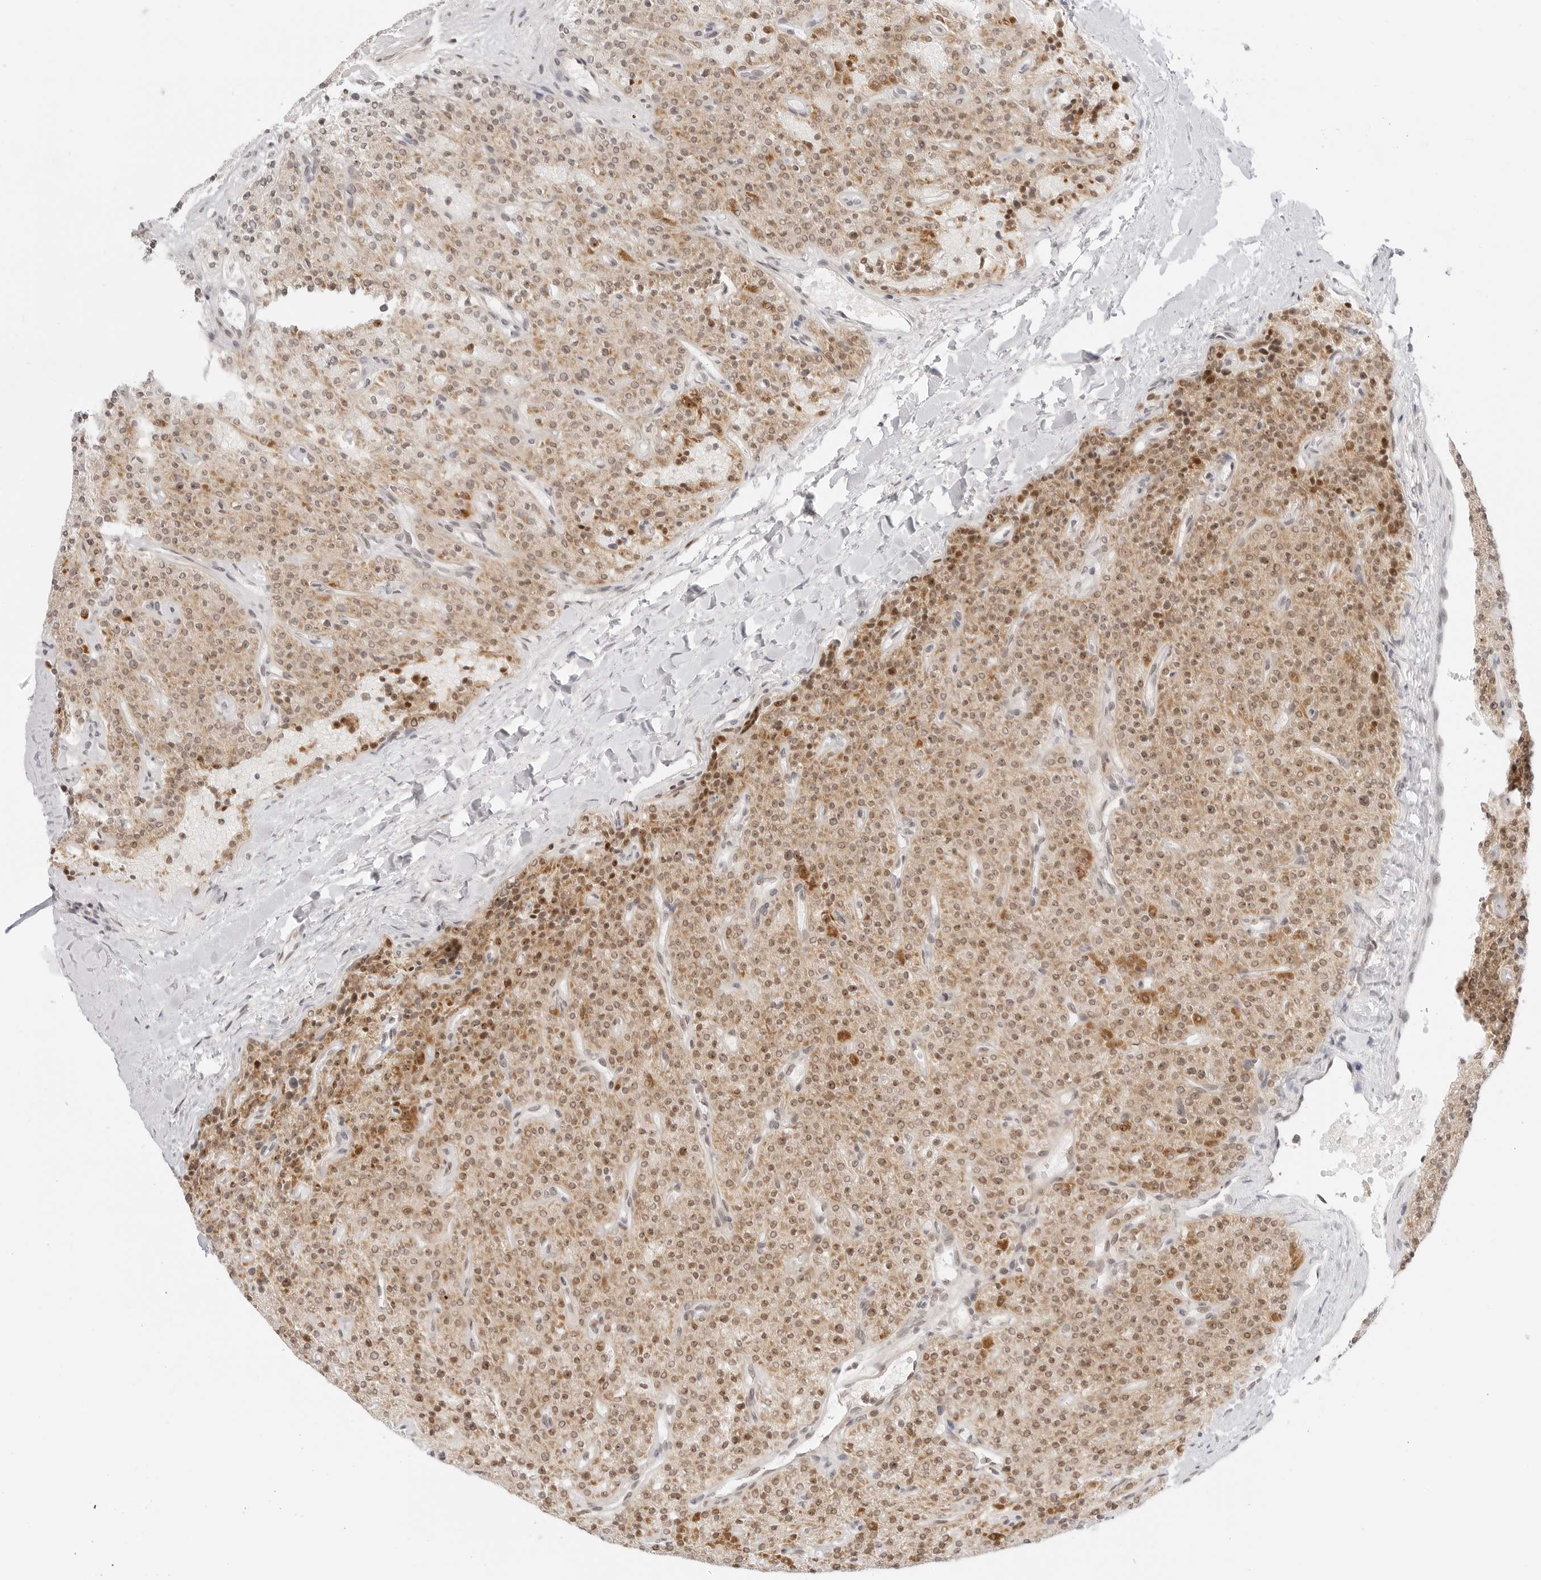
{"staining": {"intensity": "moderate", "quantity": ">75%", "location": "cytoplasmic/membranous,nuclear"}, "tissue": "parathyroid gland", "cell_type": "Glandular cells", "image_type": "normal", "snomed": [{"axis": "morphology", "description": "Normal tissue, NOS"}, {"axis": "topography", "description": "Parathyroid gland"}], "caption": "A photomicrograph of human parathyroid gland stained for a protein displays moderate cytoplasmic/membranous,nuclear brown staining in glandular cells. The staining is performed using DAB brown chromogen to label protein expression. The nuclei are counter-stained blue using hematoxylin.", "gene": "HIPK3", "patient": {"sex": "male", "age": 46}}